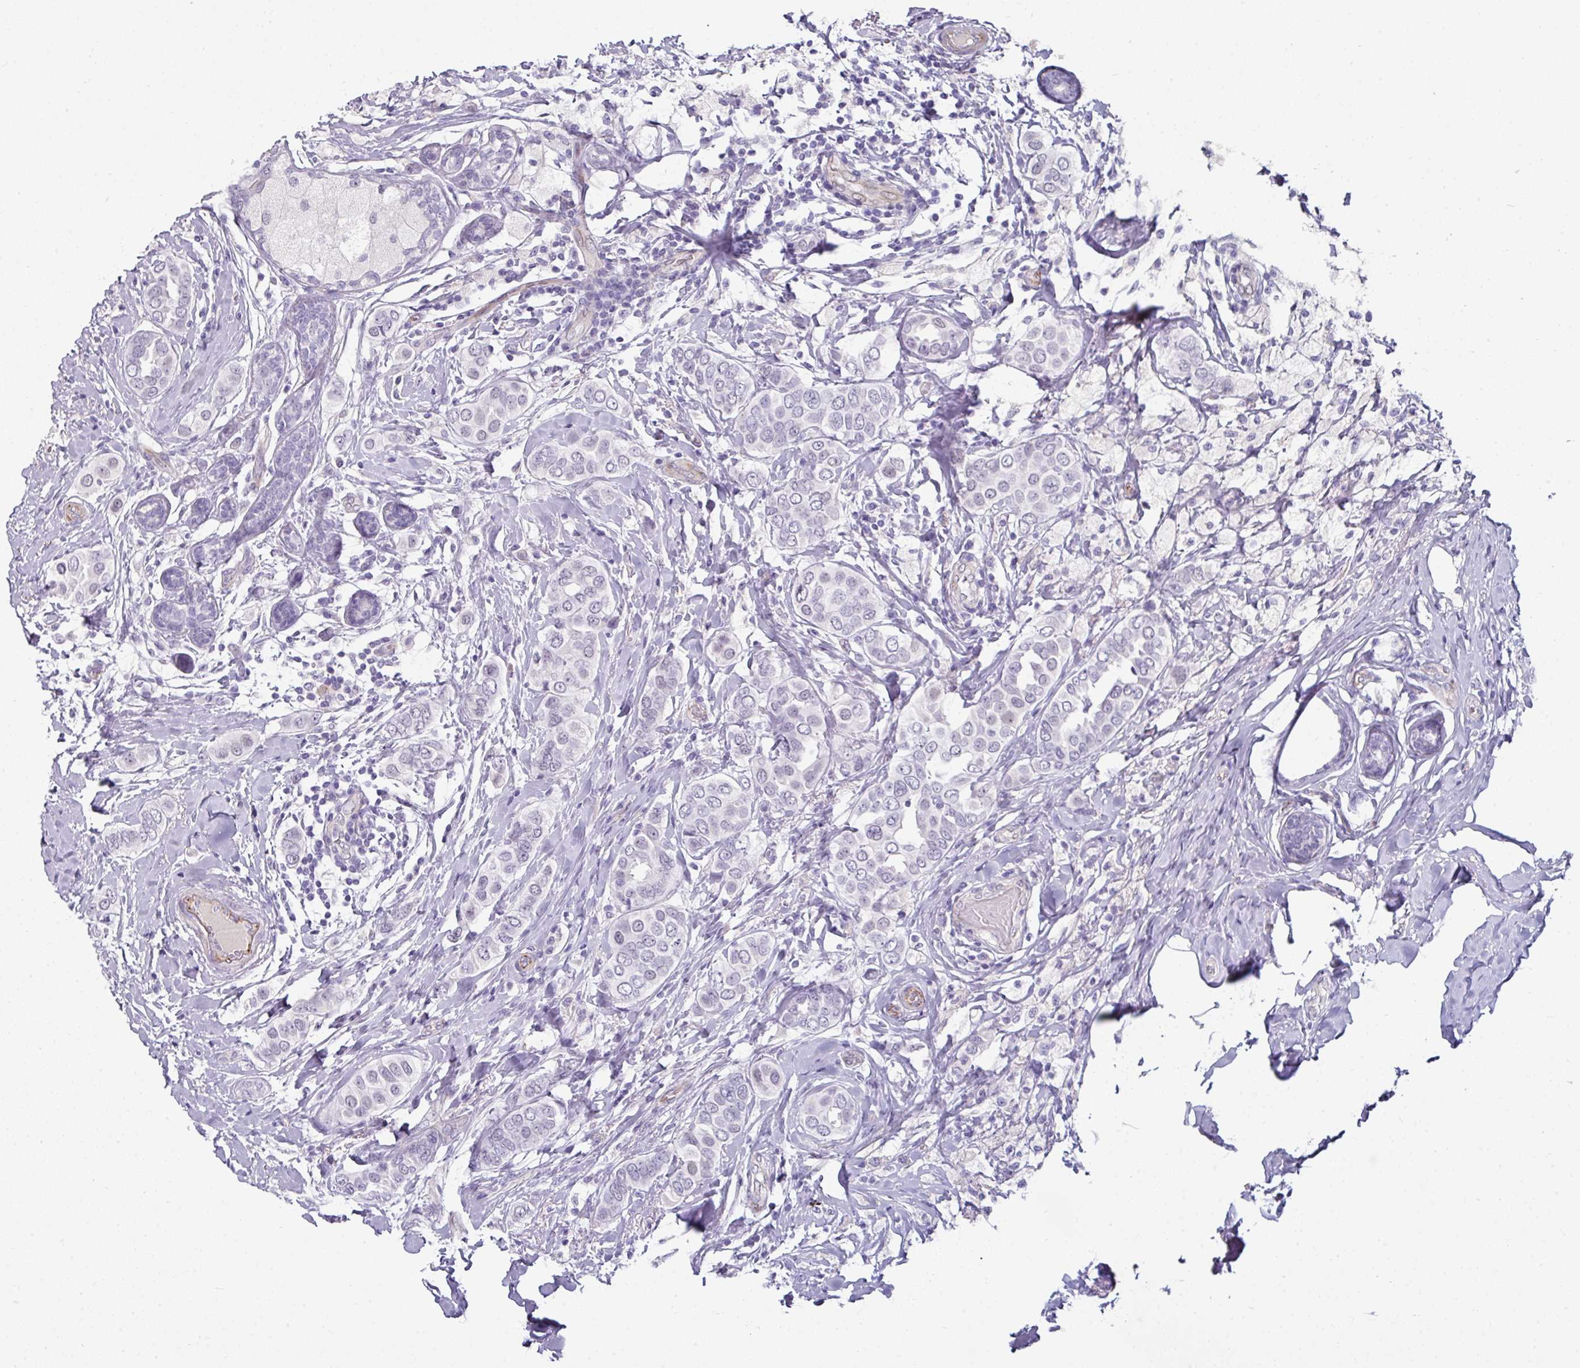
{"staining": {"intensity": "negative", "quantity": "none", "location": "none"}, "tissue": "breast cancer", "cell_type": "Tumor cells", "image_type": "cancer", "snomed": [{"axis": "morphology", "description": "Lobular carcinoma"}, {"axis": "topography", "description": "Breast"}], "caption": "Breast cancer was stained to show a protein in brown. There is no significant staining in tumor cells.", "gene": "EYA3", "patient": {"sex": "female", "age": 51}}